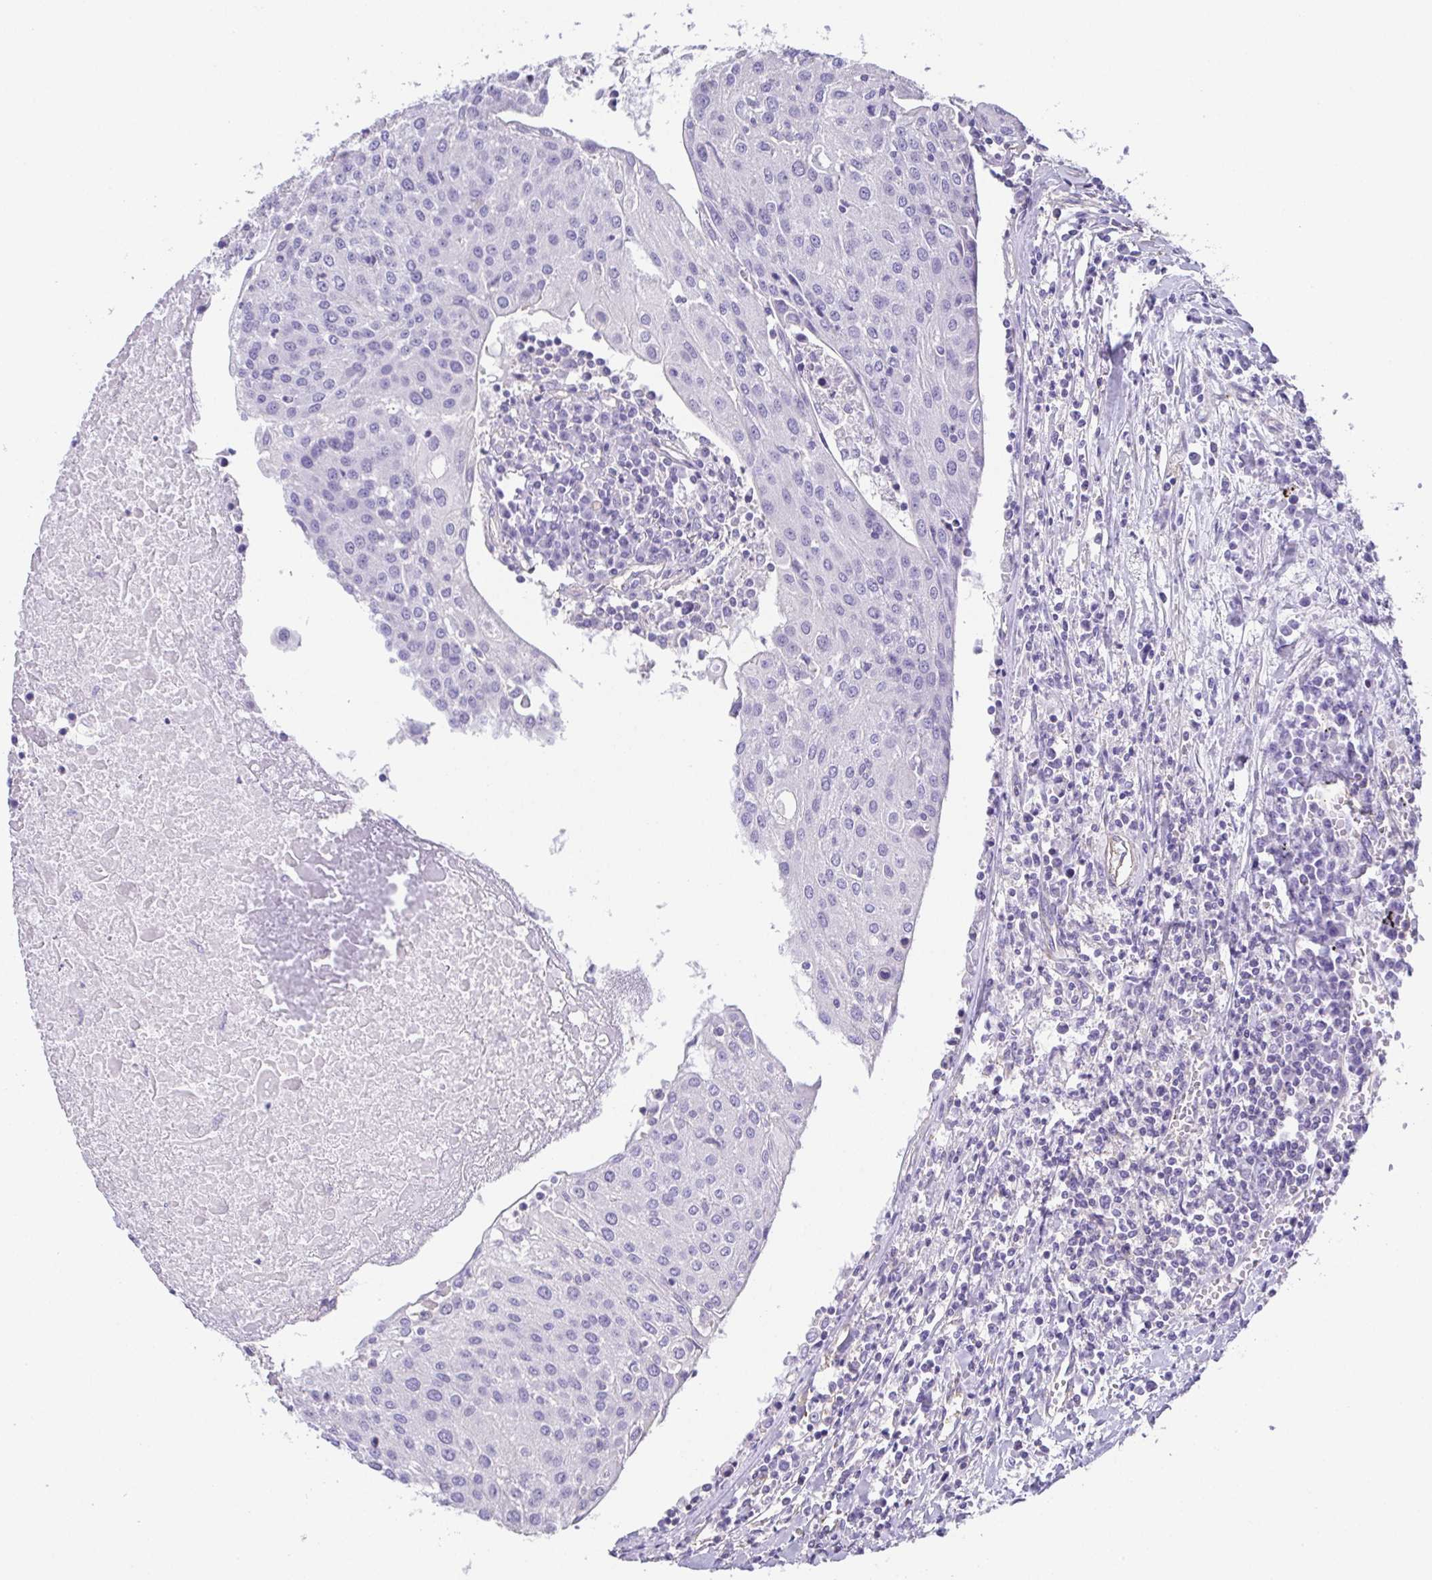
{"staining": {"intensity": "negative", "quantity": "none", "location": "none"}, "tissue": "urothelial cancer", "cell_type": "Tumor cells", "image_type": "cancer", "snomed": [{"axis": "morphology", "description": "Urothelial carcinoma, High grade"}, {"axis": "topography", "description": "Urinary bladder"}], "caption": "Tumor cells show no significant expression in urothelial cancer.", "gene": "MYL6", "patient": {"sex": "female", "age": 85}}